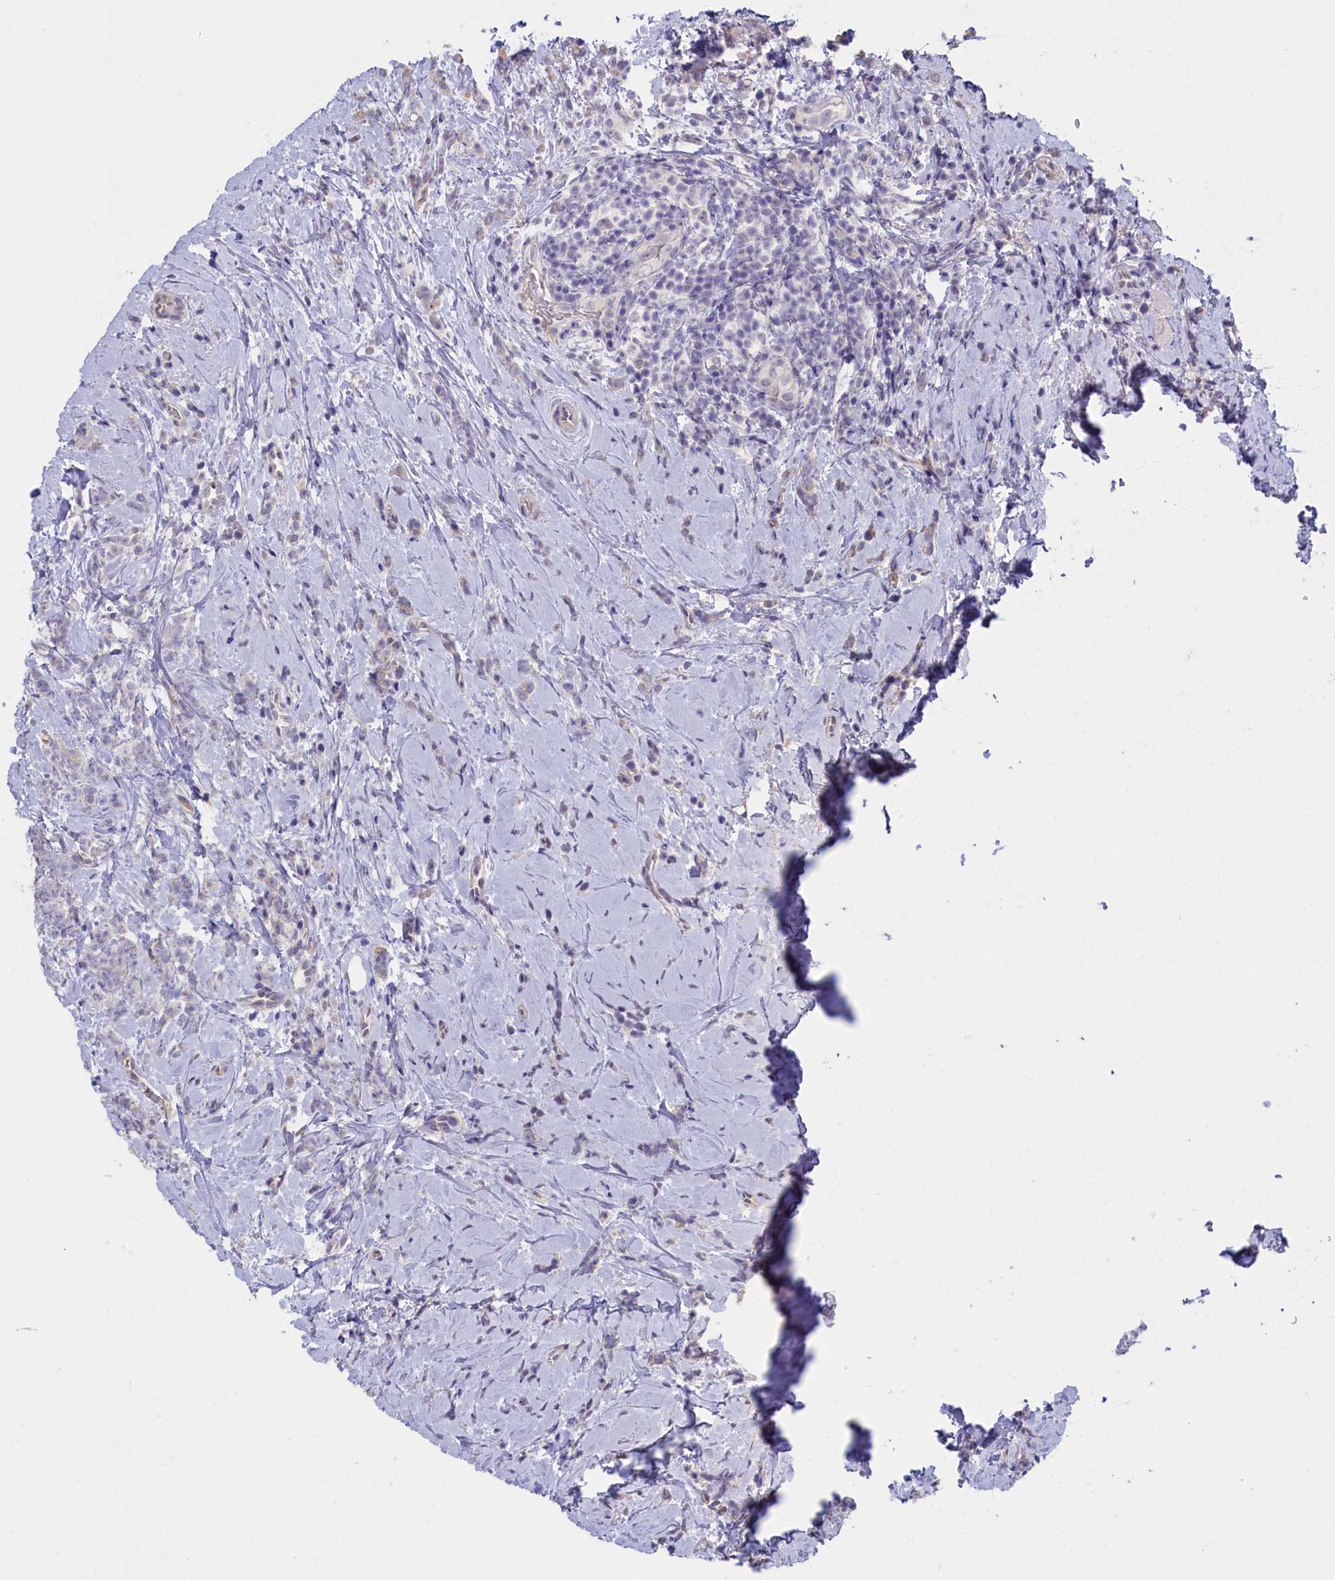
{"staining": {"intensity": "negative", "quantity": "none", "location": "none"}, "tissue": "breast cancer", "cell_type": "Tumor cells", "image_type": "cancer", "snomed": [{"axis": "morphology", "description": "Lobular carcinoma"}, {"axis": "topography", "description": "Breast"}], "caption": "A high-resolution photomicrograph shows immunohistochemistry (IHC) staining of lobular carcinoma (breast), which displays no significant positivity in tumor cells.", "gene": "ZSWIM4", "patient": {"sex": "female", "age": 58}}